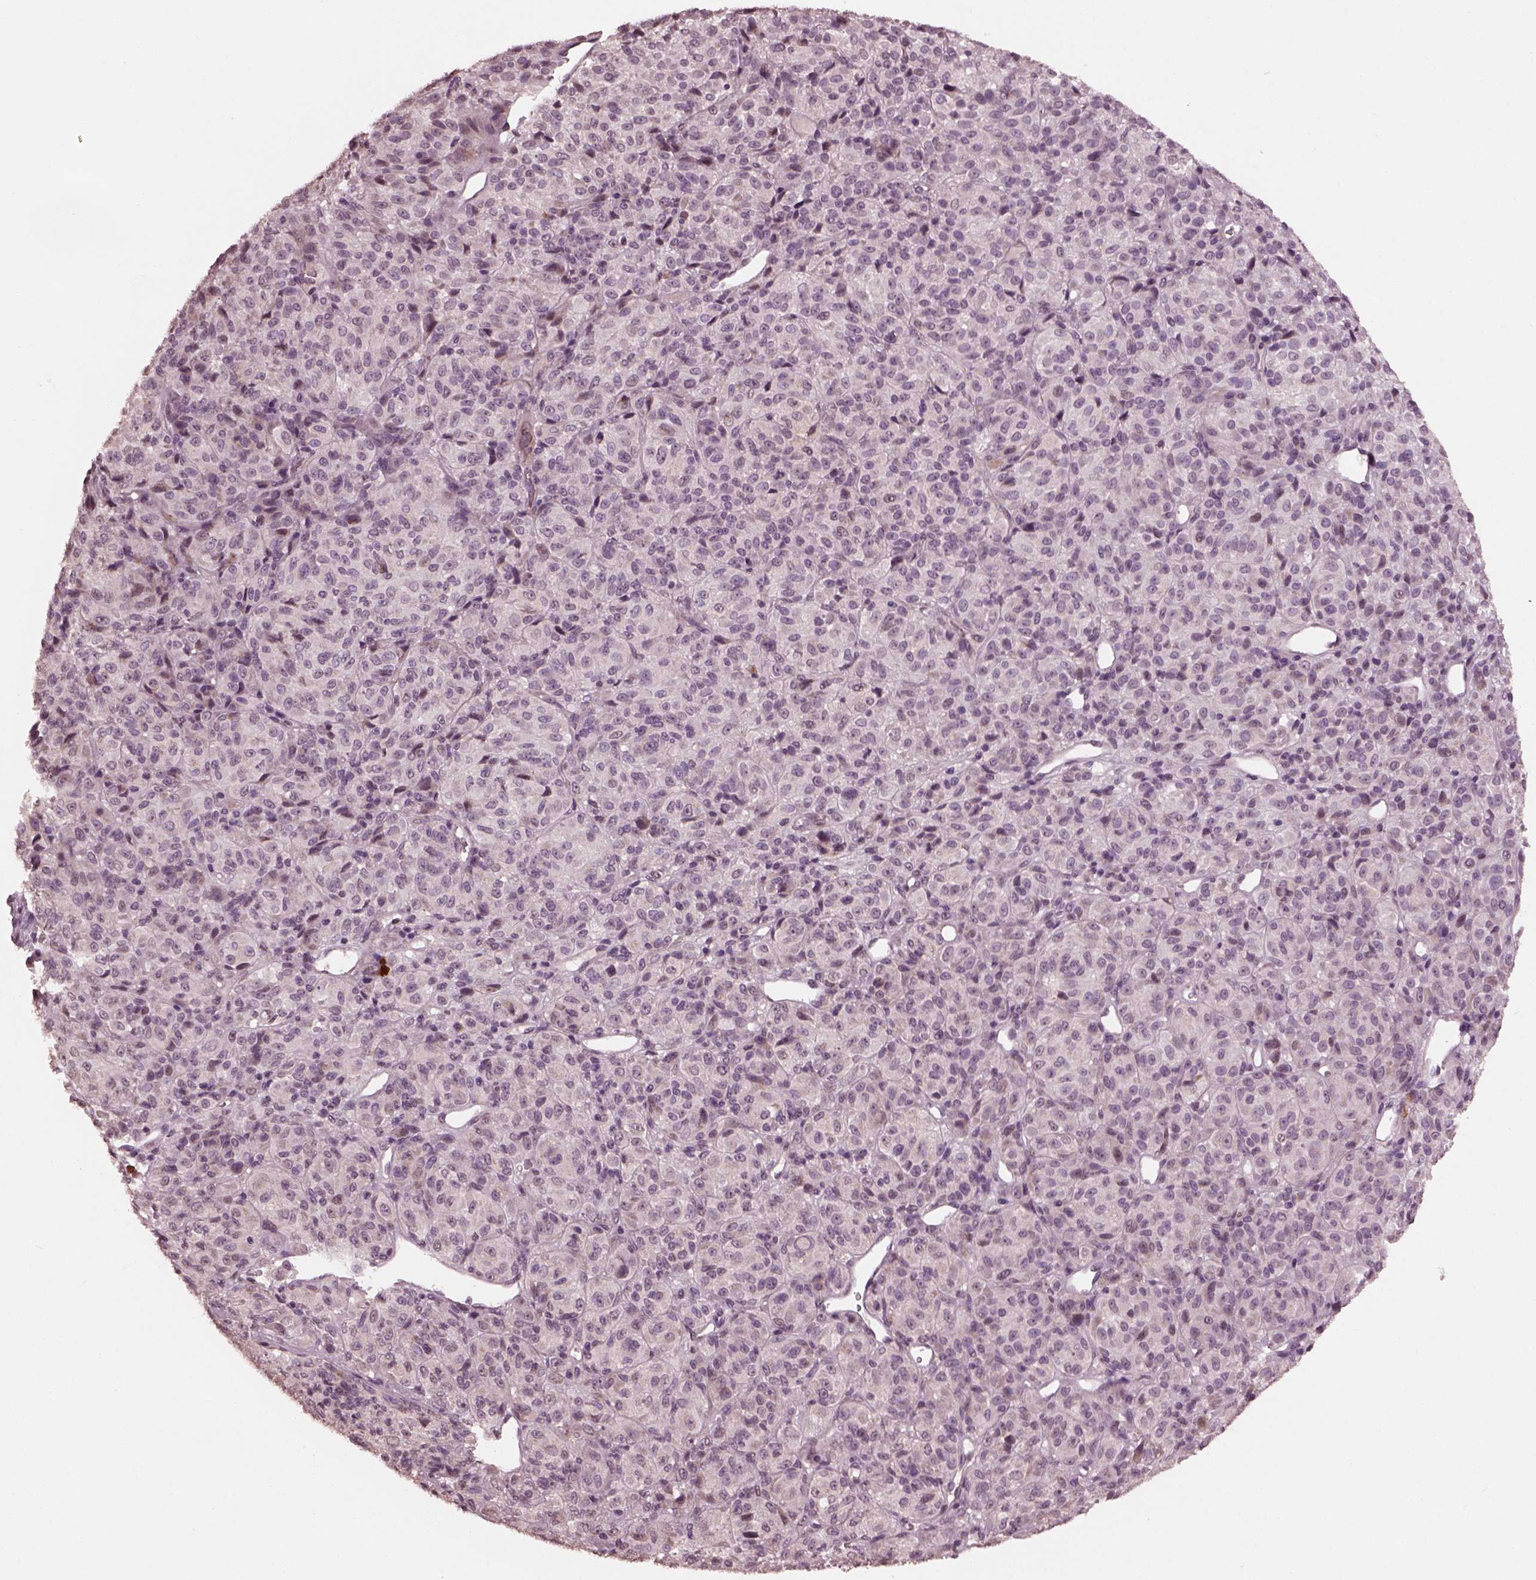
{"staining": {"intensity": "negative", "quantity": "none", "location": "none"}, "tissue": "melanoma", "cell_type": "Tumor cells", "image_type": "cancer", "snomed": [{"axis": "morphology", "description": "Malignant melanoma, Metastatic site"}, {"axis": "topography", "description": "Brain"}], "caption": "Immunohistochemical staining of human melanoma shows no significant positivity in tumor cells.", "gene": "IL18RAP", "patient": {"sex": "female", "age": 56}}